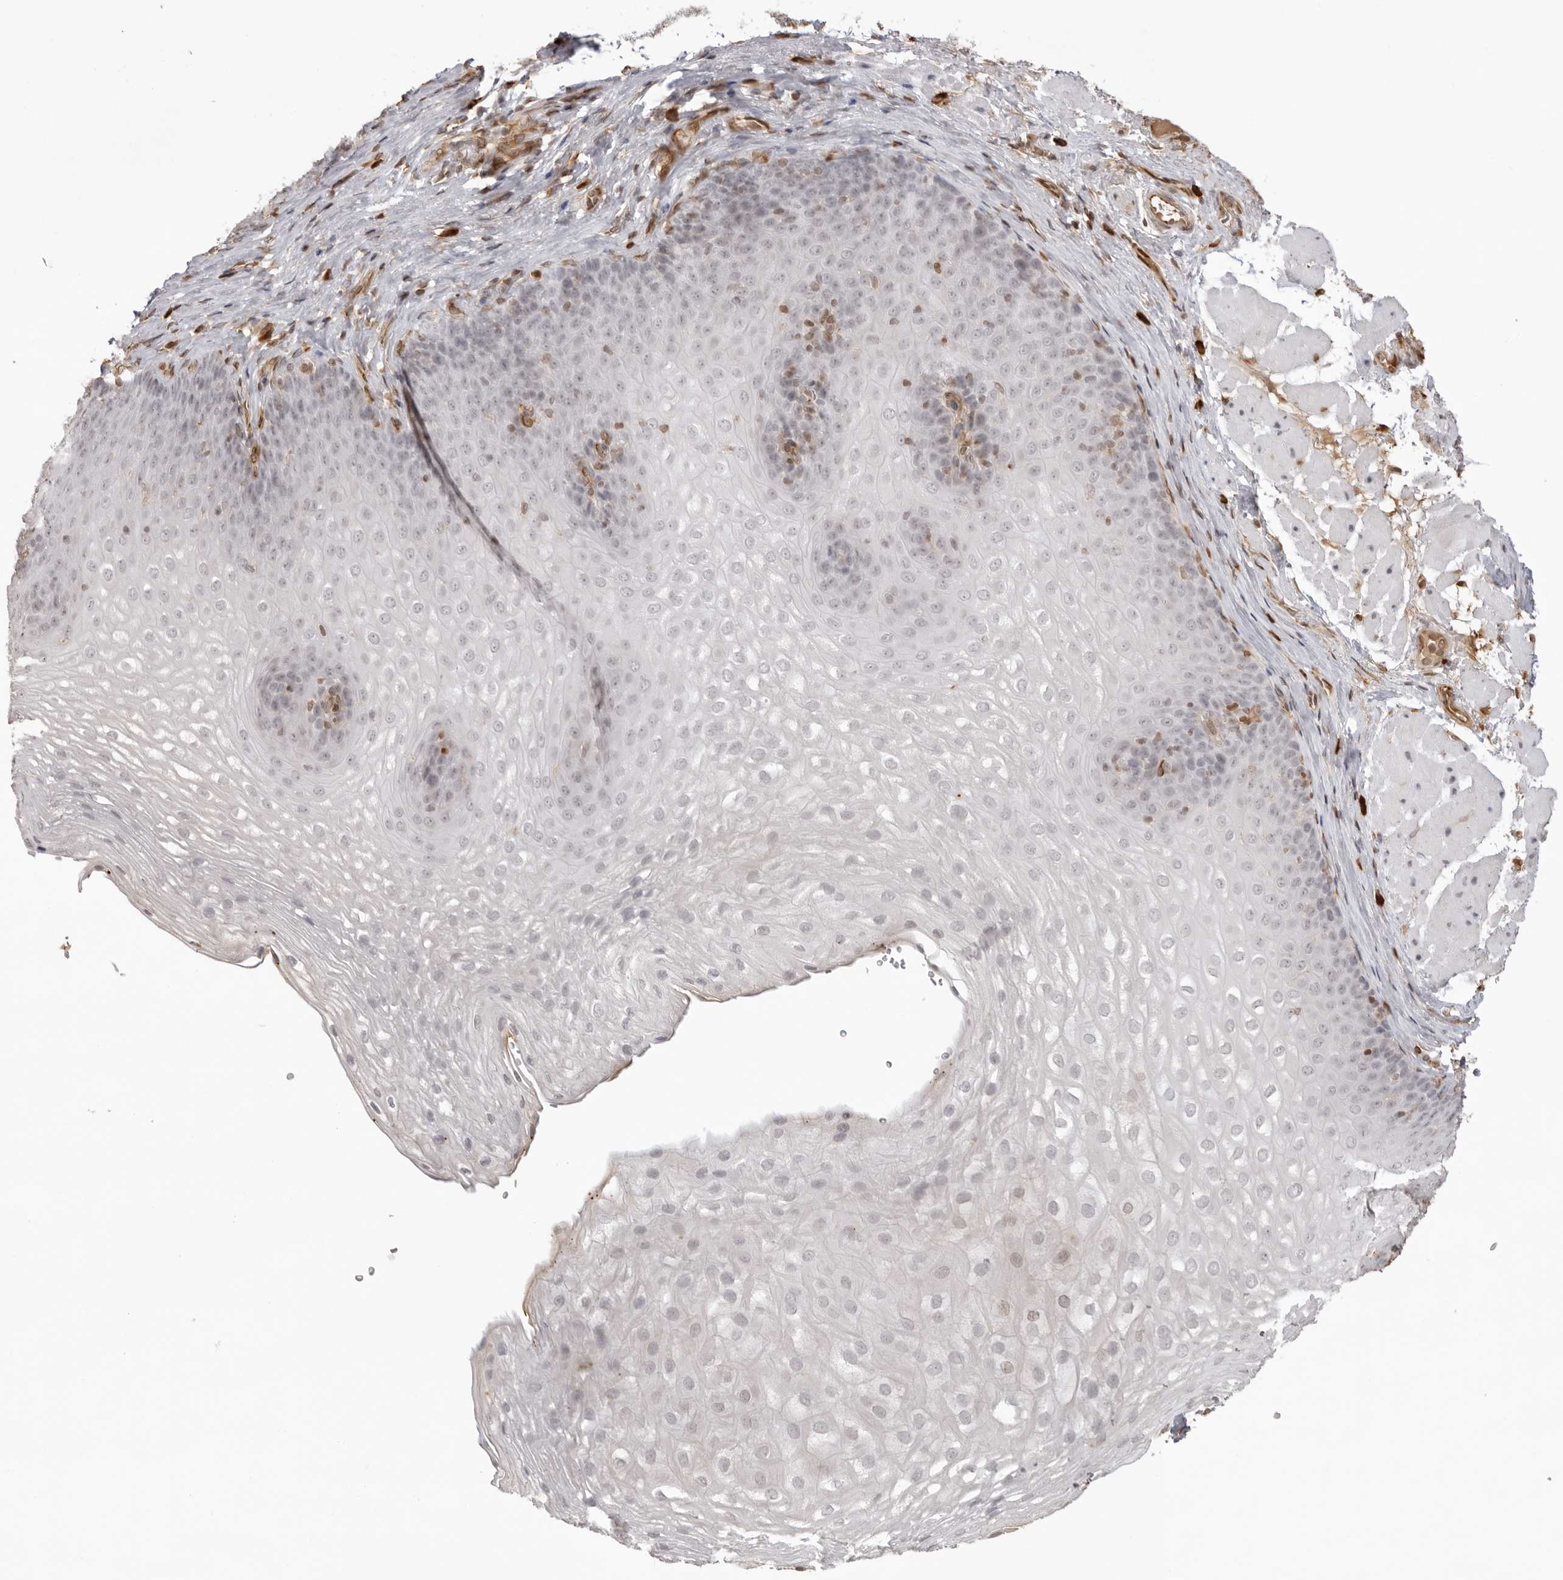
{"staining": {"intensity": "negative", "quantity": "none", "location": "none"}, "tissue": "esophagus", "cell_type": "Squamous epithelial cells", "image_type": "normal", "snomed": [{"axis": "morphology", "description": "Normal tissue, NOS"}, {"axis": "topography", "description": "Esophagus"}], "caption": "High power microscopy image of an immunohistochemistry (IHC) image of unremarkable esophagus, revealing no significant staining in squamous epithelial cells. (Brightfield microscopy of DAB (3,3'-diaminobenzidine) immunohistochemistry at high magnification).", "gene": "DYNLT5", "patient": {"sex": "female", "age": 66}}